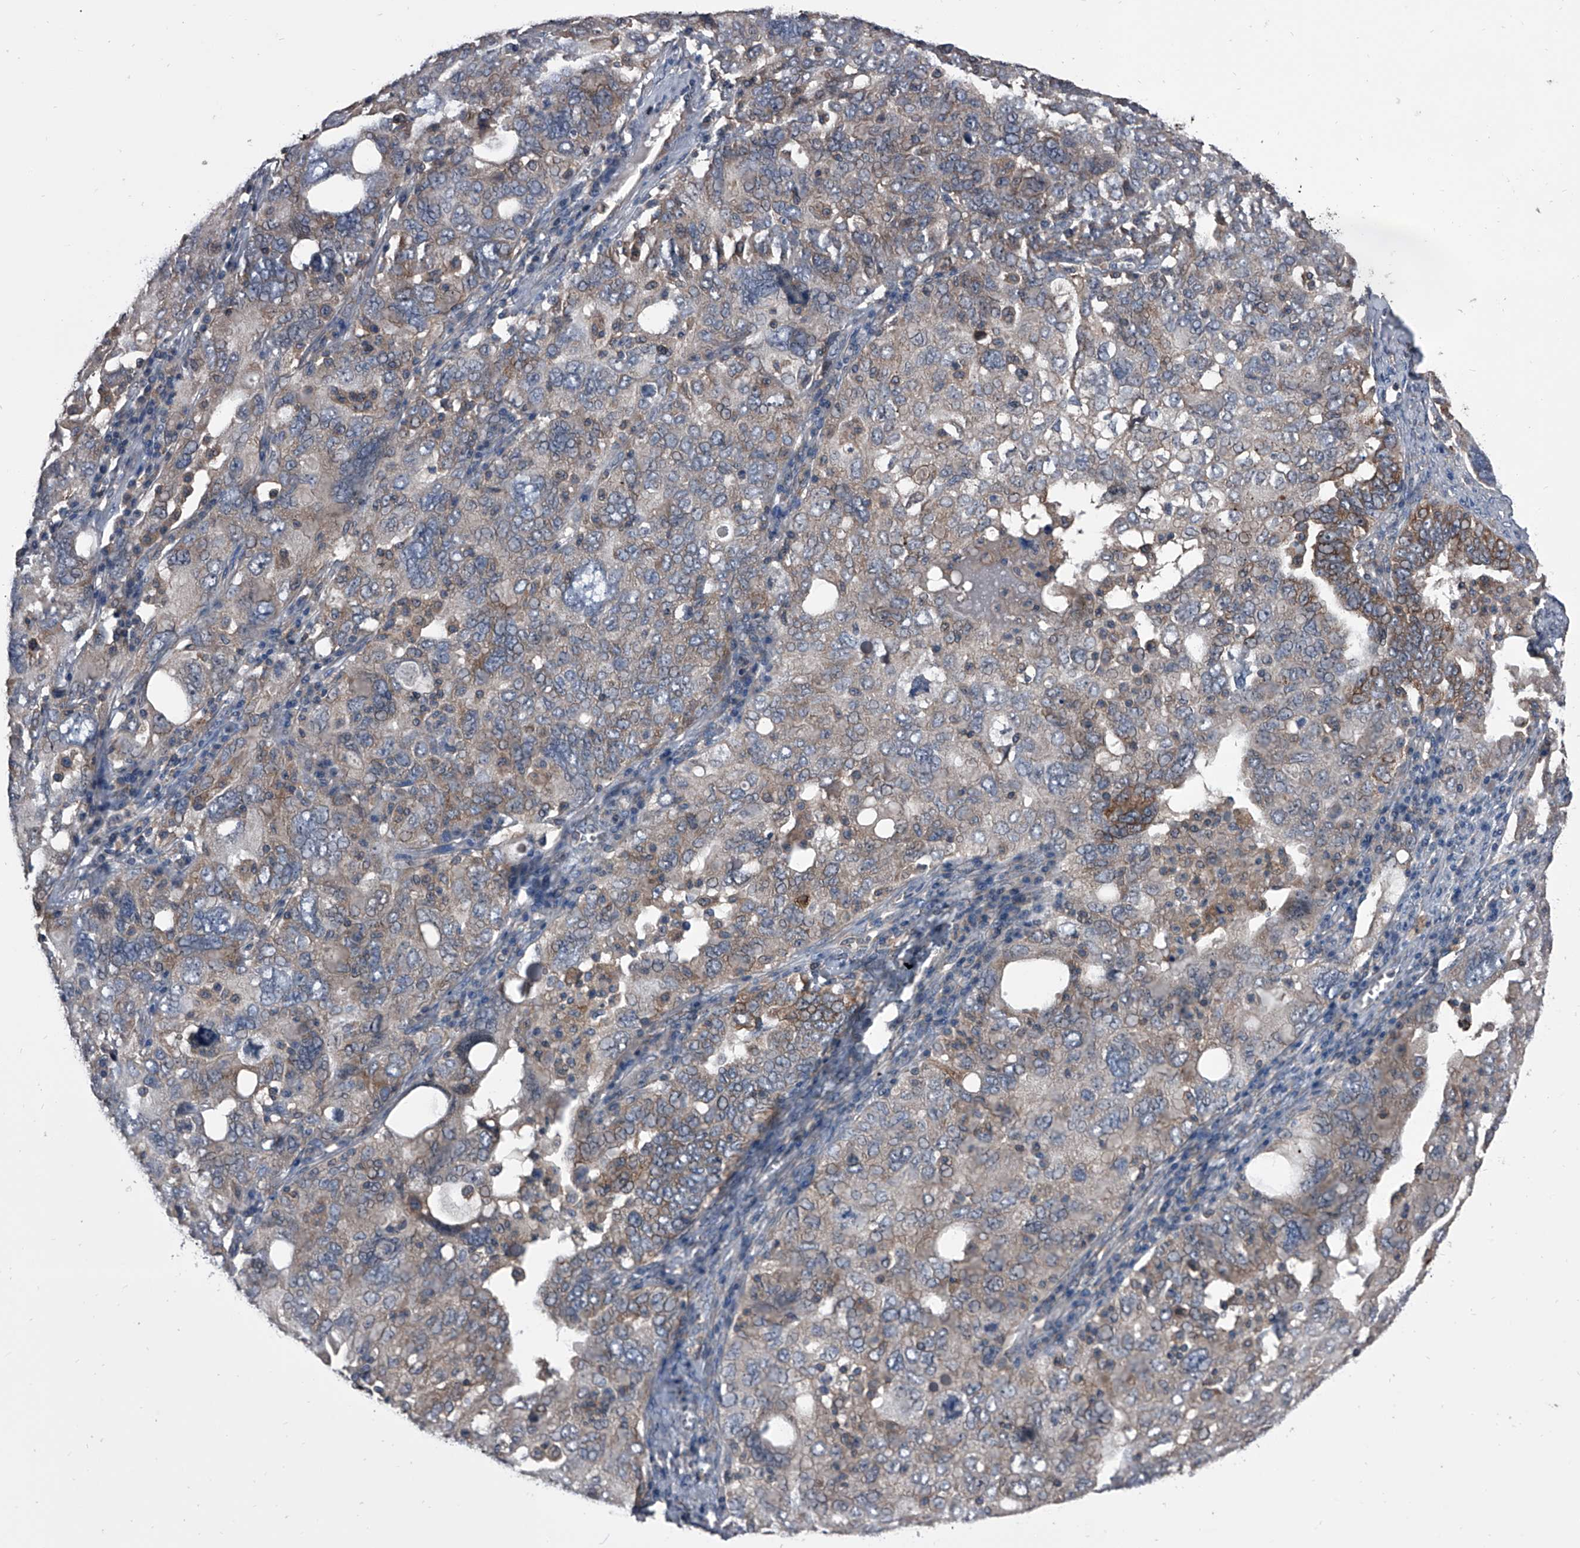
{"staining": {"intensity": "weak", "quantity": ">75%", "location": "cytoplasmic/membranous"}, "tissue": "ovarian cancer", "cell_type": "Tumor cells", "image_type": "cancer", "snomed": [{"axis": "morphology", "description": "Carcinoma, endometroid"}, {"axis": "topography", "description": "Ovary"}], "caption": "Immunohistochemistry (IHC) image of neoplastic tissue: ovarian cancer (endometroid carcinoma) stained using immunohistochemistry demonstrates low levels of weak protein expression localized specifically in the cytoplasmic/membranous of tumor cells, appearing as a cytoplasmic/membranous brown color.", "gene": "PIP5K1A", "patient": {"sex": "female", "age": 62}}